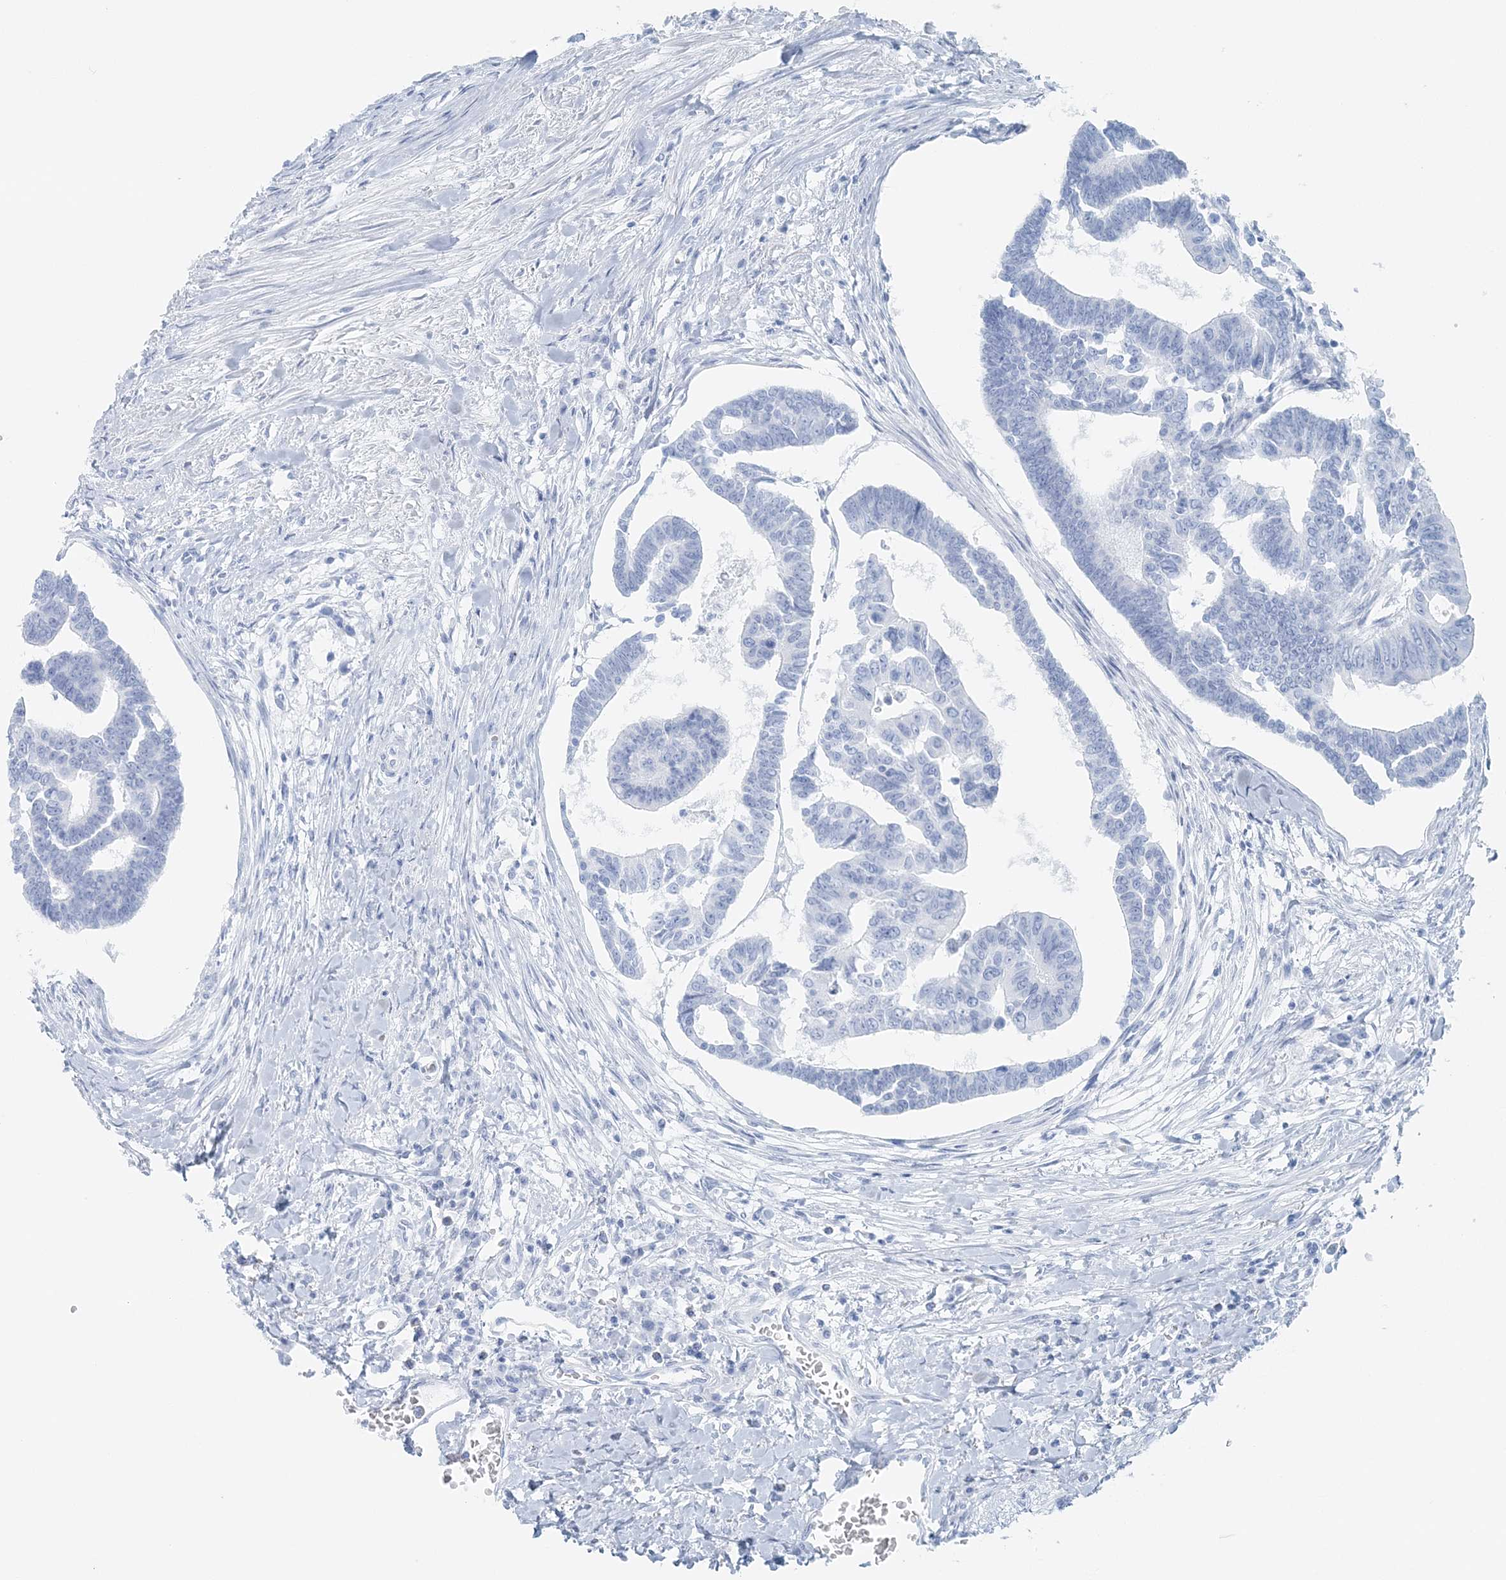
{"staining": {"intensity": "negative", "quantity": "none", "location": "none"}, "tissue": "colorectal cancer", "cell_type": "Tumor cells", "image_type": "cancer", "snomed": [{"axis": "morphology", "description": "Adenocarcinoma, NOS"}, {"axis": "topography", "description": "Rectum"}], "caption": "Tumor cells show no significant protein positivity in colorectal cancer (adenocarcinoma).", "gene": "ATP11A", "patient": {"sex": "female", "age": 65}}